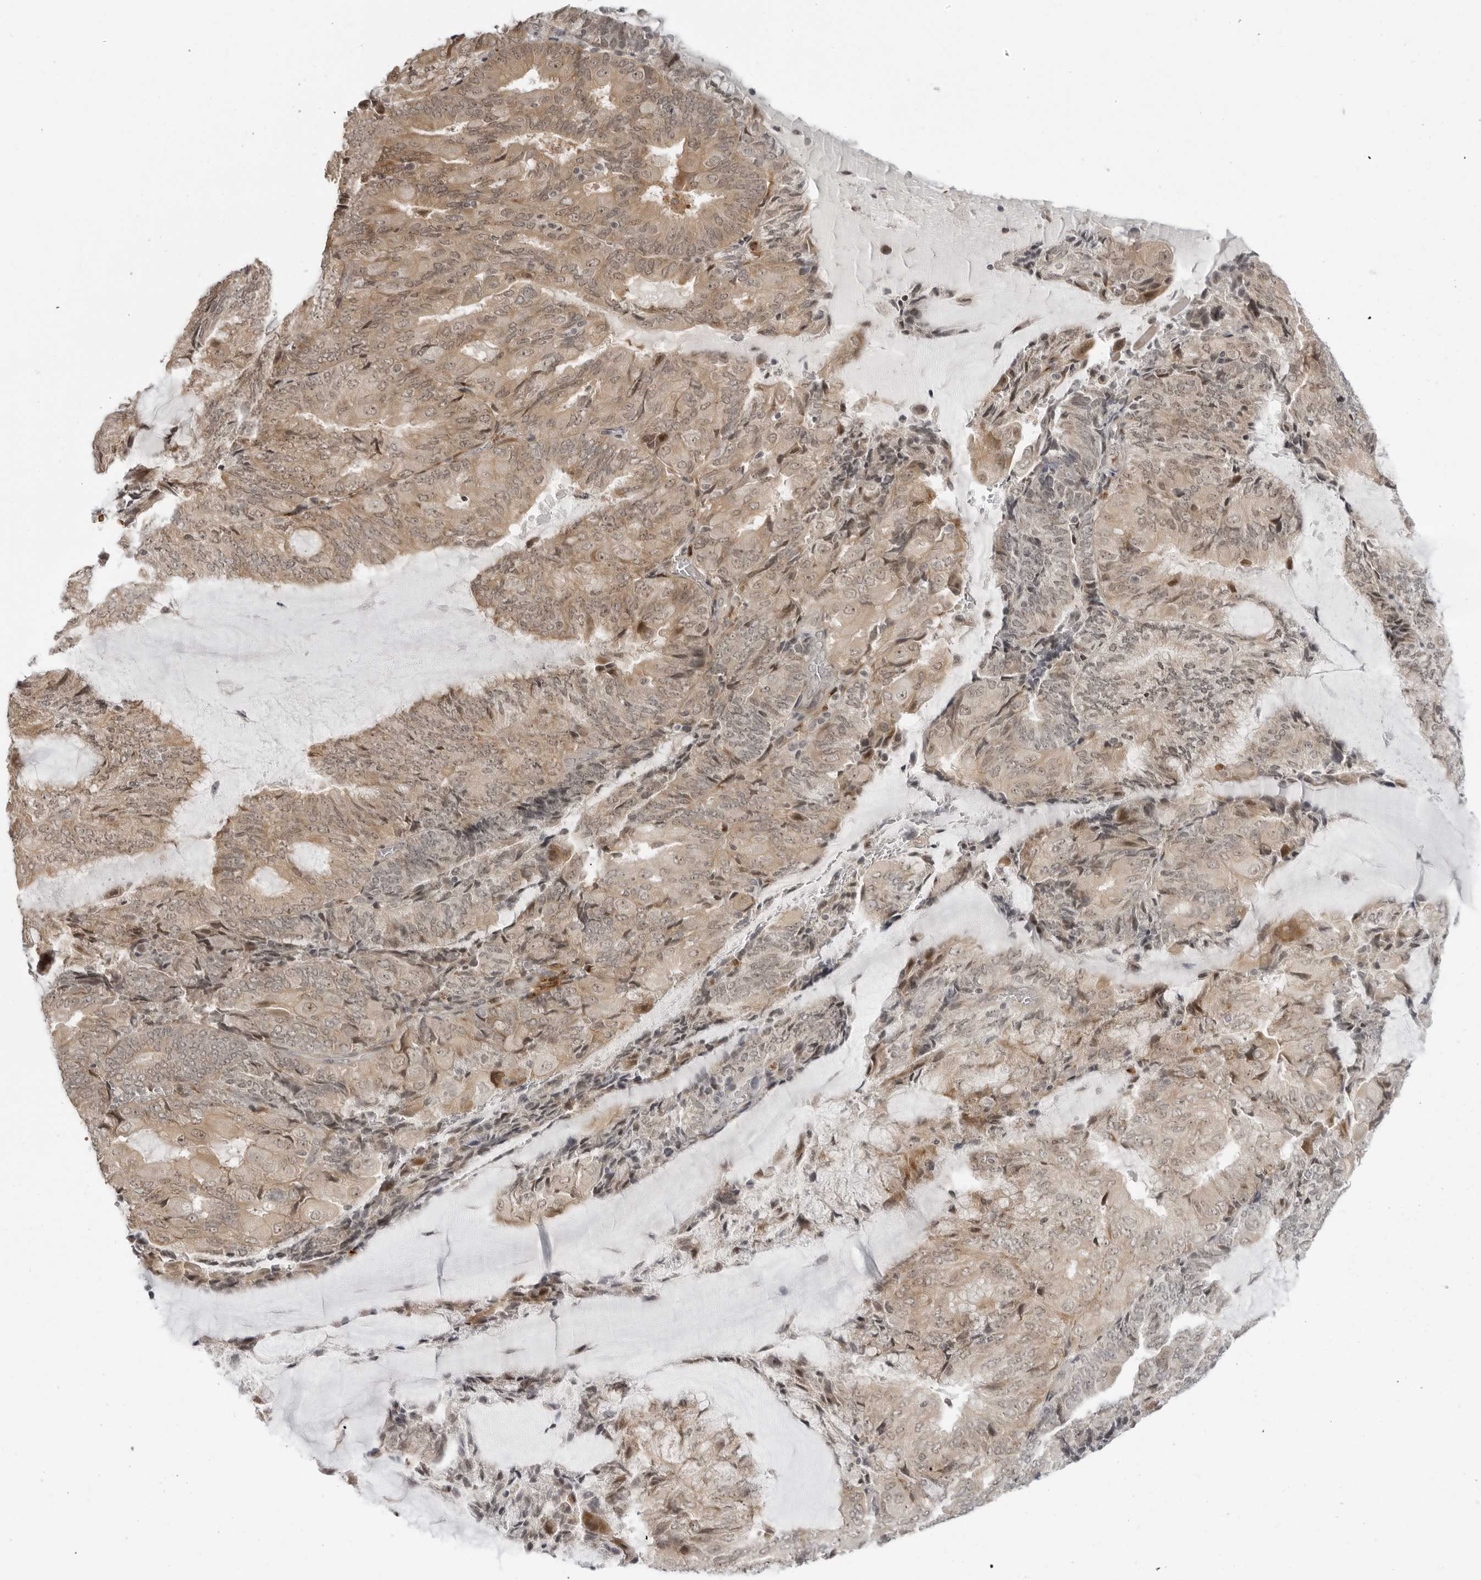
{"staining": {"intensity": "weak", "quantity": "25%-75%", "location": "cytoplasmic/membranous,nuclear"}, "tissue": "endometrial cancer", "cell_type": "Tumor cells", "image_type": "cancer", "snomed": [{"axis": "morphology", "description": "Adenocarcinoma, NOS"}, {"axis": "topography", "description": "Endometrium"}], "caption": "Adenocarcinoma (endometrial) was stained to show a protein in brown. There is low levels of weak cytoplasmic/membranous and nuclear expression in about 25%-75% of tumor cells.", "gene": "SUGCT", "patient": {"sex": "female", "age": 81}}